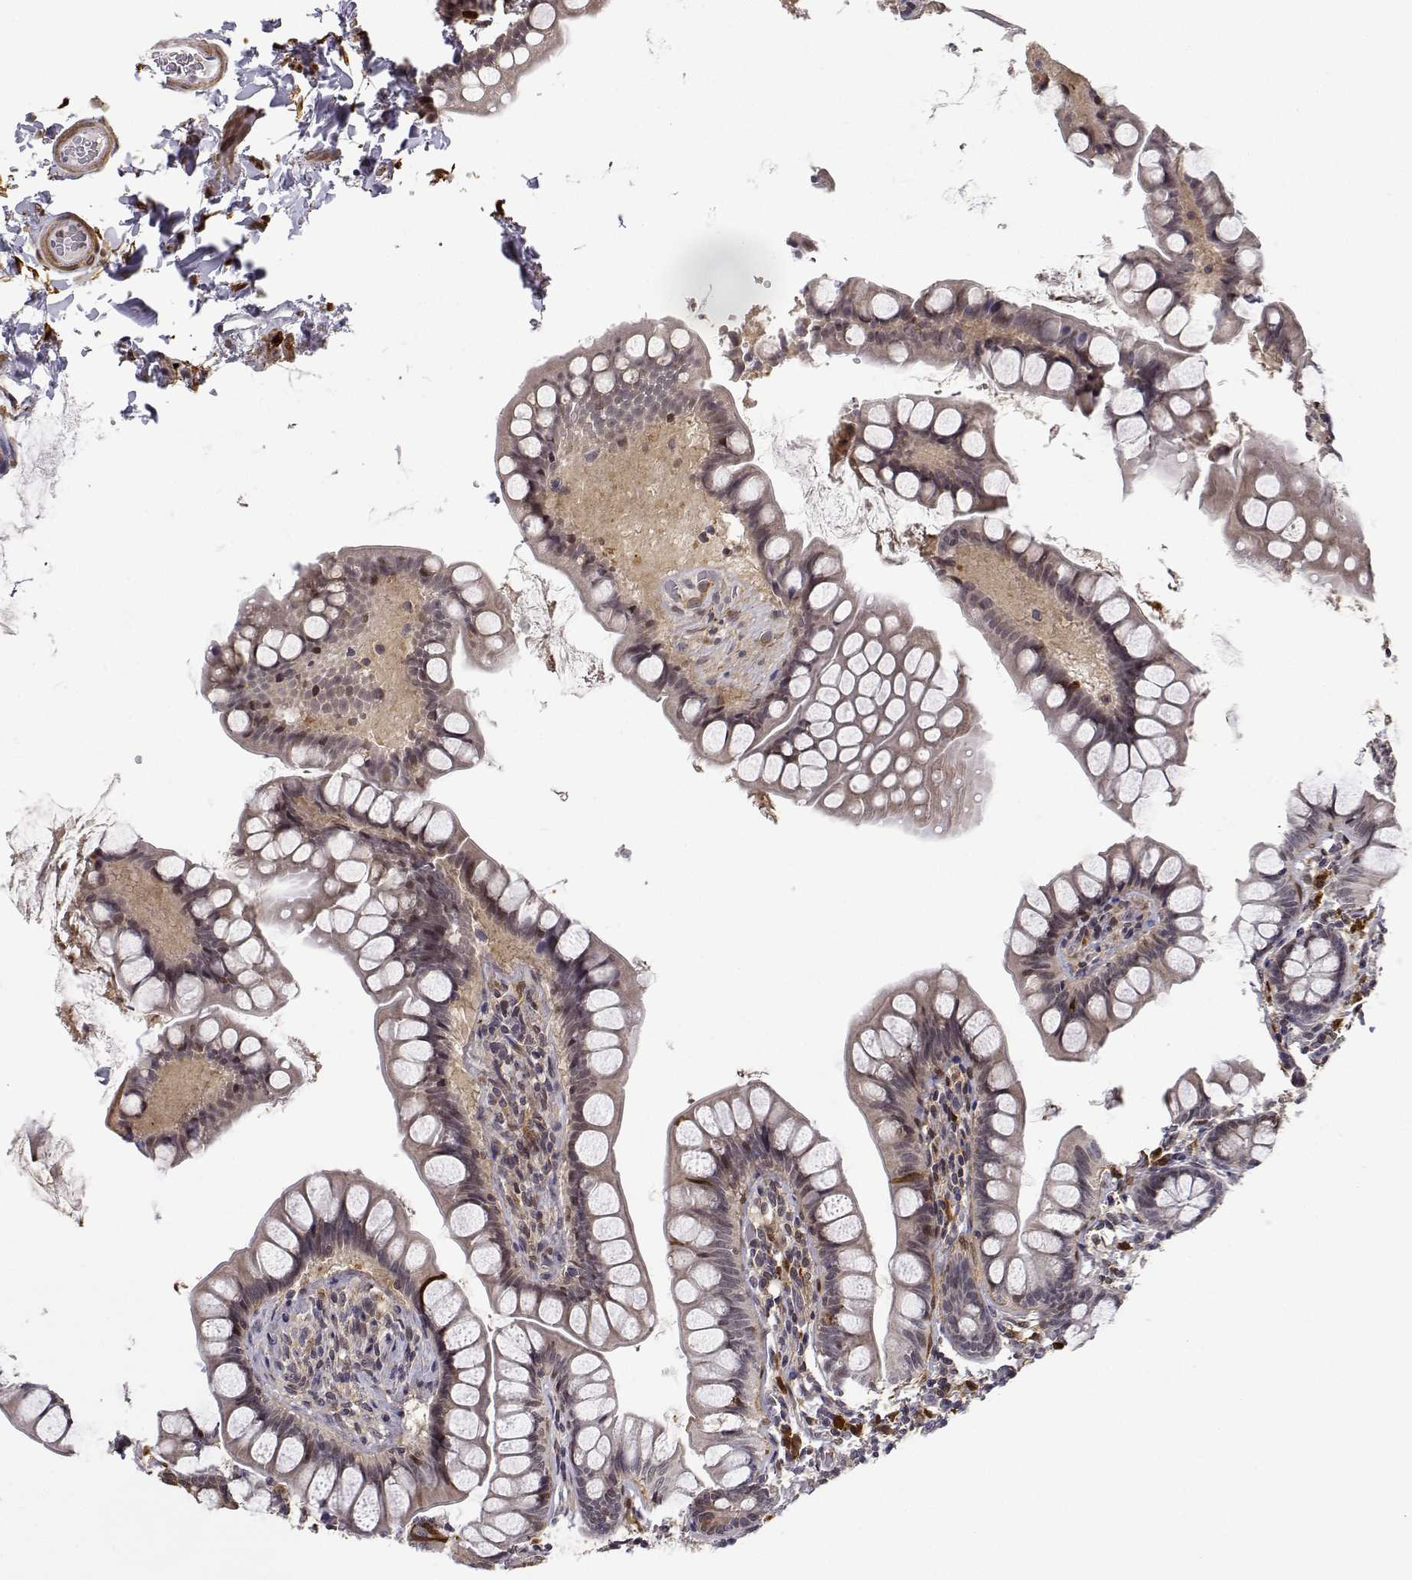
{"staining": {"intensity": "moderate", "quantity": "25%-75%", "location": "cytoplasmic/membranous,nuclear"}, "tissue": "small intestine", "cell_type": "Glandular cells", "image_type": "normal", "snomed": [{"axis": "morphology", "description": "Normal tissue, NOS"}, {"axis": "topography", "description": "Small intestine"}], "caption": "The photomicrograph shows staining of normal small intestine, revealing moderate cytoplasmic/membranous,nuclear protein positivity (brown color) within glandular cells.", "gene": "PHGDH", "patient": {"sex": "male", "age": 70}}